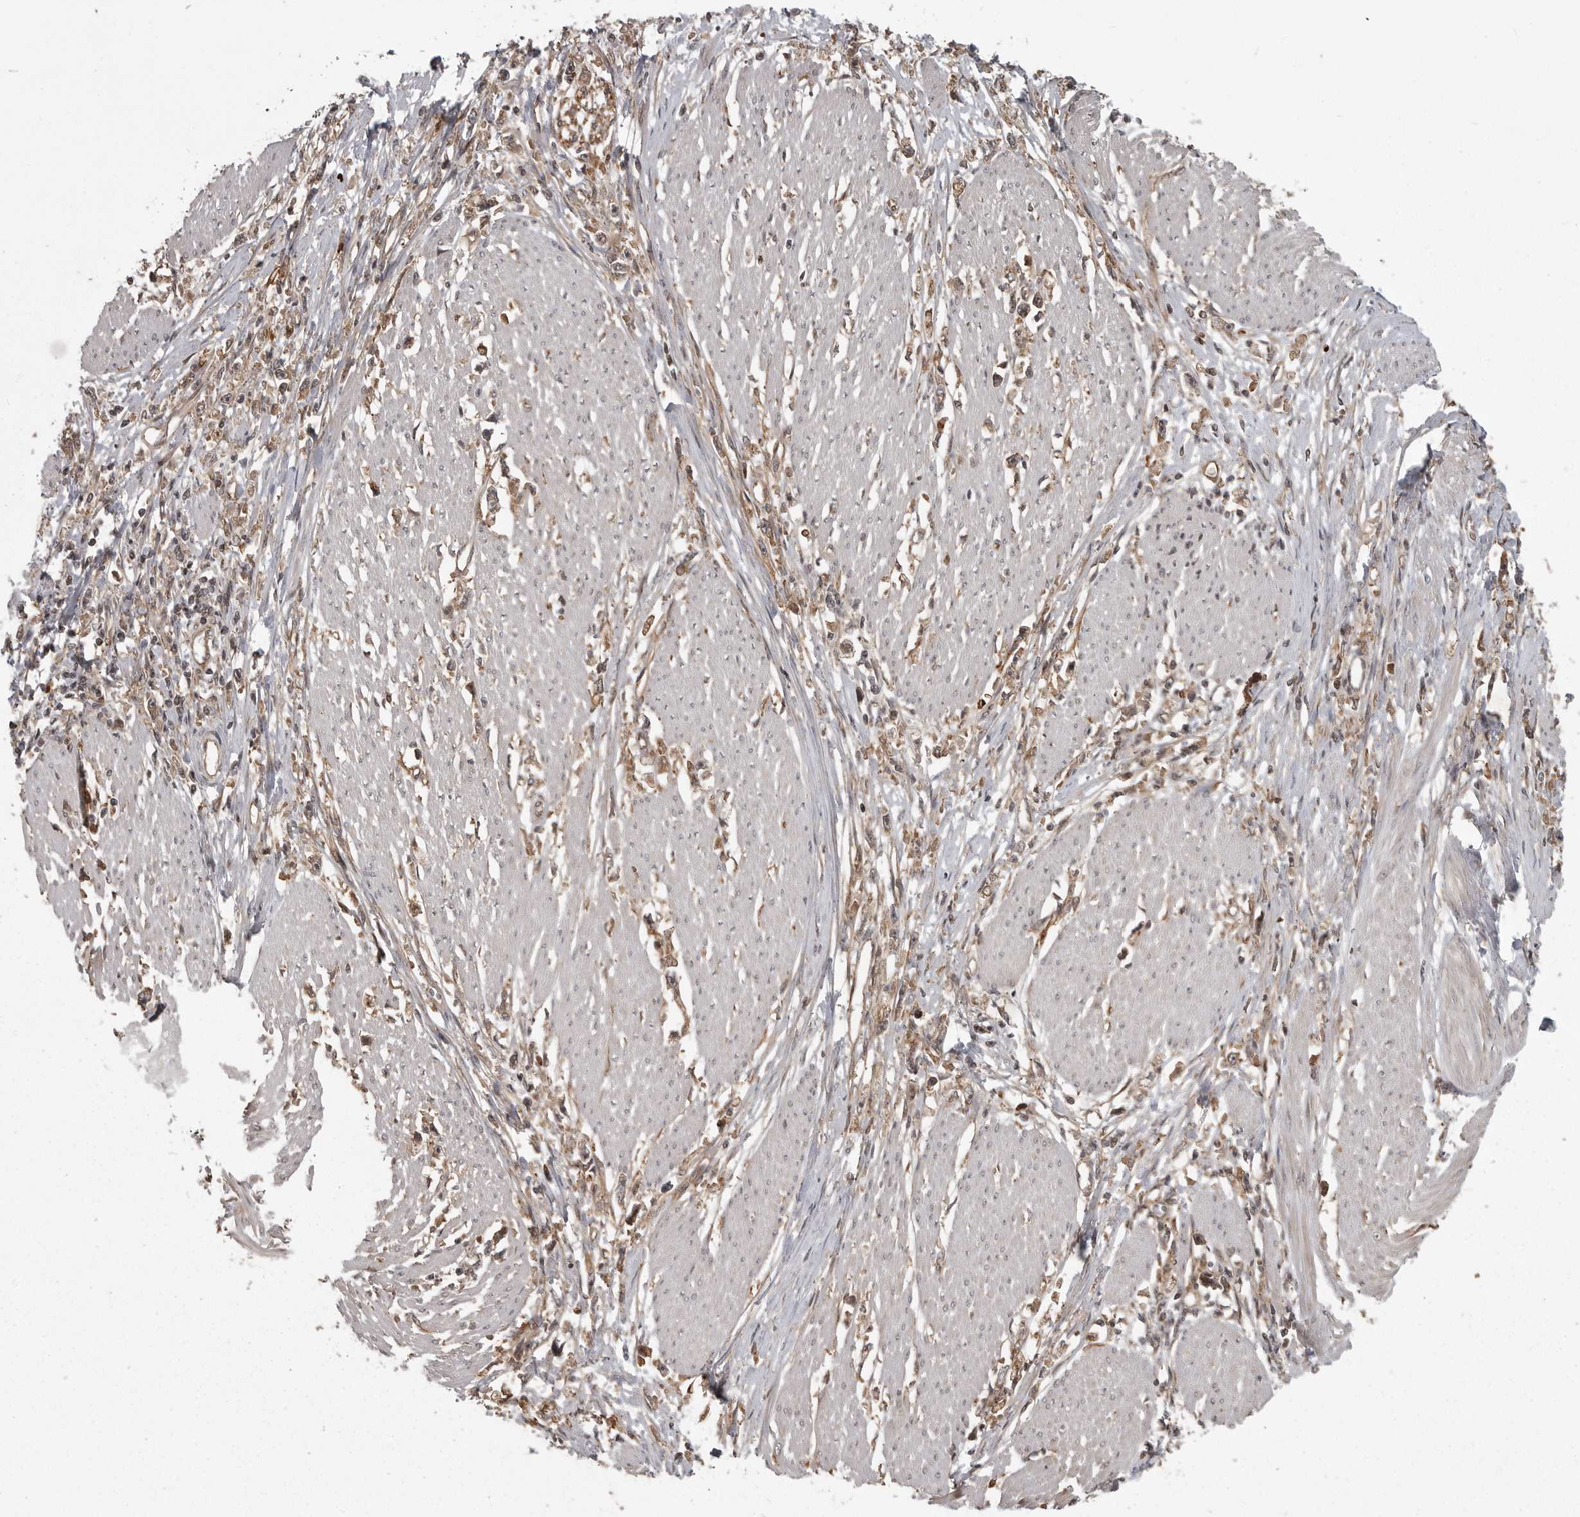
{"staining": {"intensity": "weak", "quantity": ">75%", "location": "cytoplasmic/membranous"}, "tissue": "stomach cancer", "cell_type": "Tumor cells", "image_type": "cancer", "snomed": [{"axis": "morphology", "description": "Adenocarcinoma, NOS"}, {"axis": "topography", "description": "Stomach"}], "caption": "Stomach adenocarcinoma stained with immunohistochemistry exhibits weak cytoplasmic/membranous staining in about >75% of tumor cells.", "gene": "DNAJC8", "patient": {"sex": "female", "age": 59}}